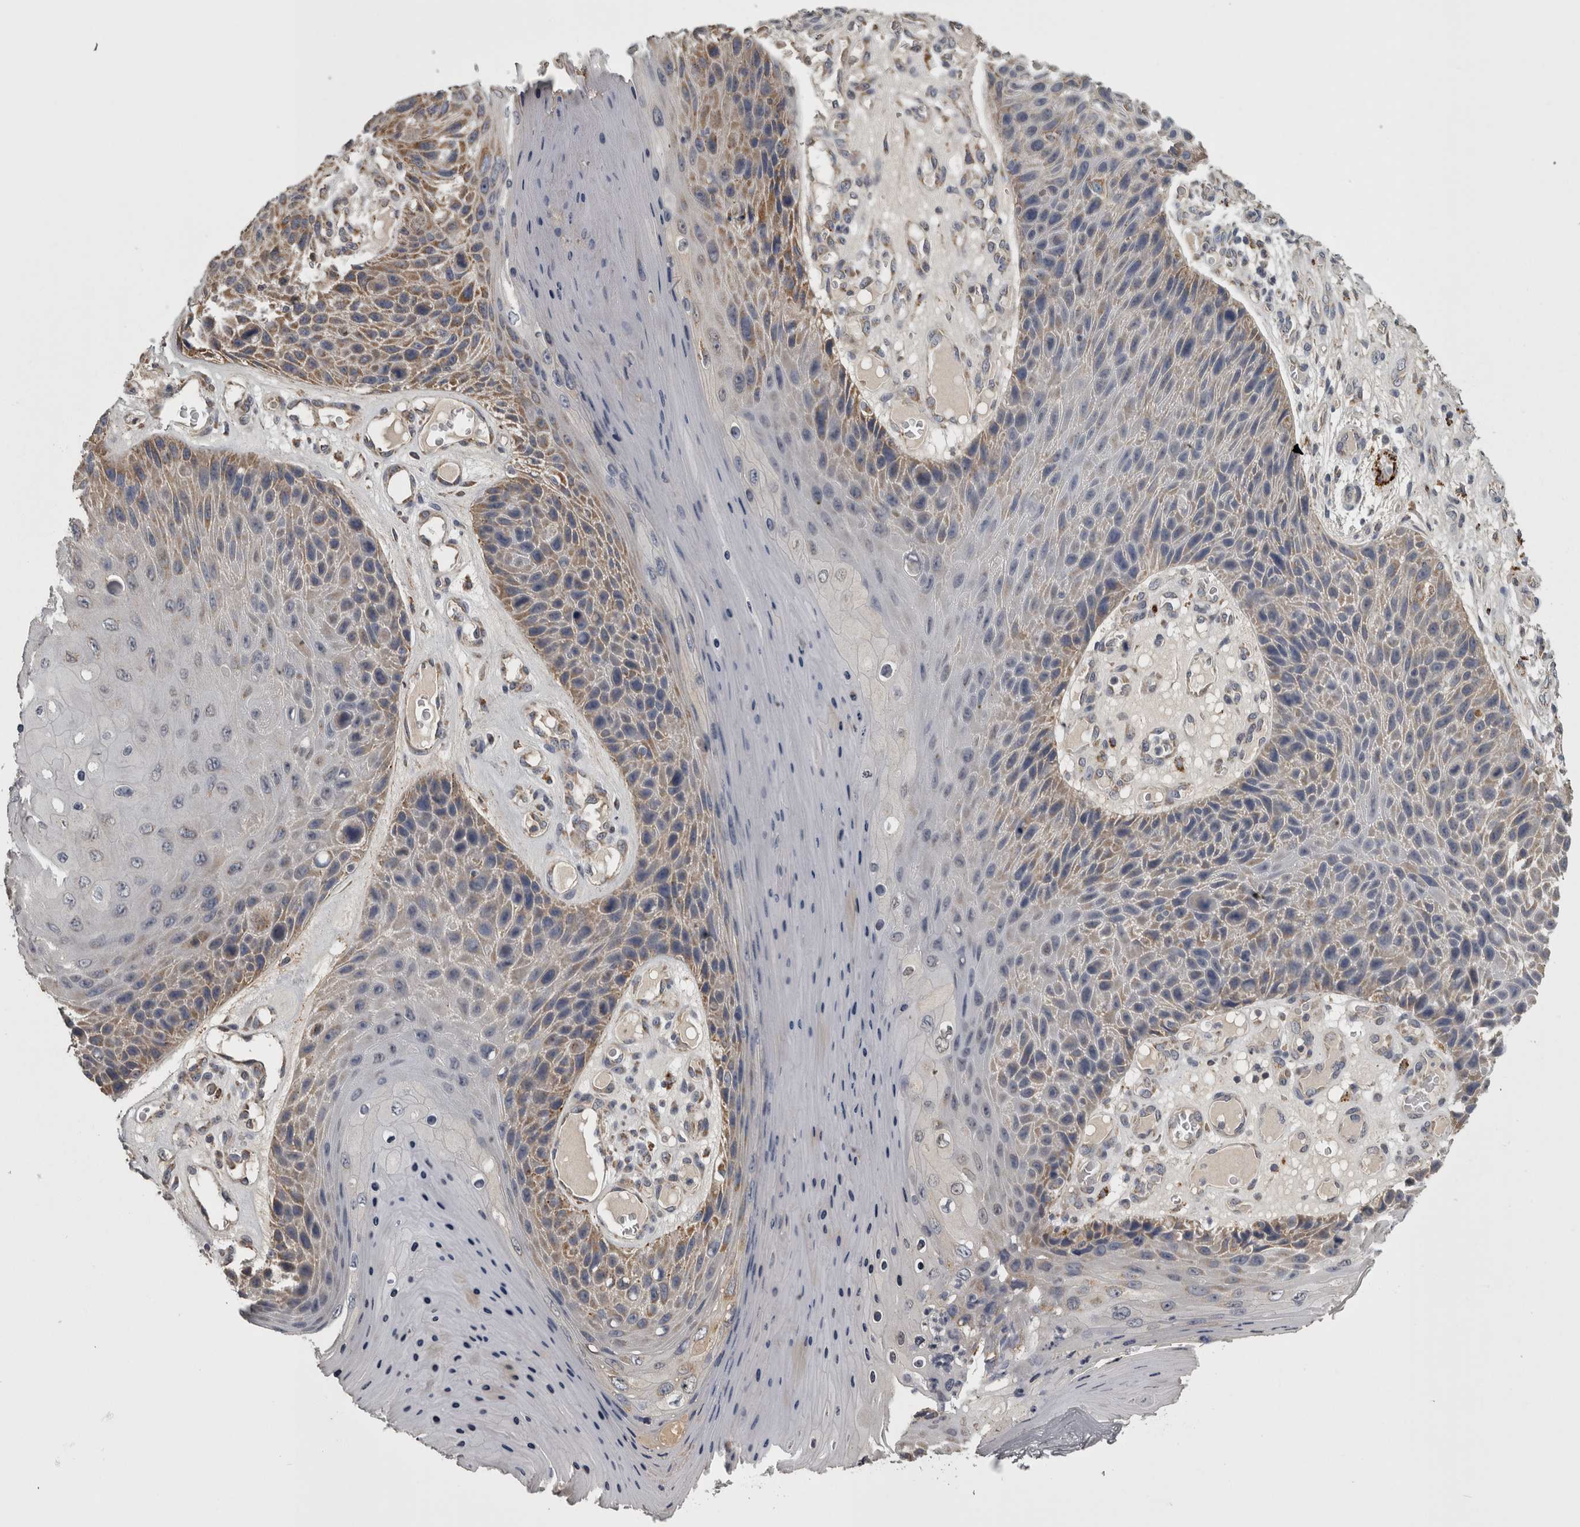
{"staining": {"intensity": "weak", "quantity": "25%-75%", "location": "cytoplasmic/membranous"}, "tissue": "skin cancer", "cell_type": "Tumor cells", "image_type": "cancer", "snomed": [{"axis": "morphology", "description": "Squamous cell carcinoma, NOS"}, {"axis": "topography", "description": "Skin"}], "caption": "DAB (3,3'-diaminobenzidine) immunohistochemical staining of skin cancer (squamous cell carcinoma) shows weak cytoplasmic/membranous protein staining in approximately 25%-75% of tumor cells.", "gene": "FRK", "patient": {"sex": "female", "age": 88}}